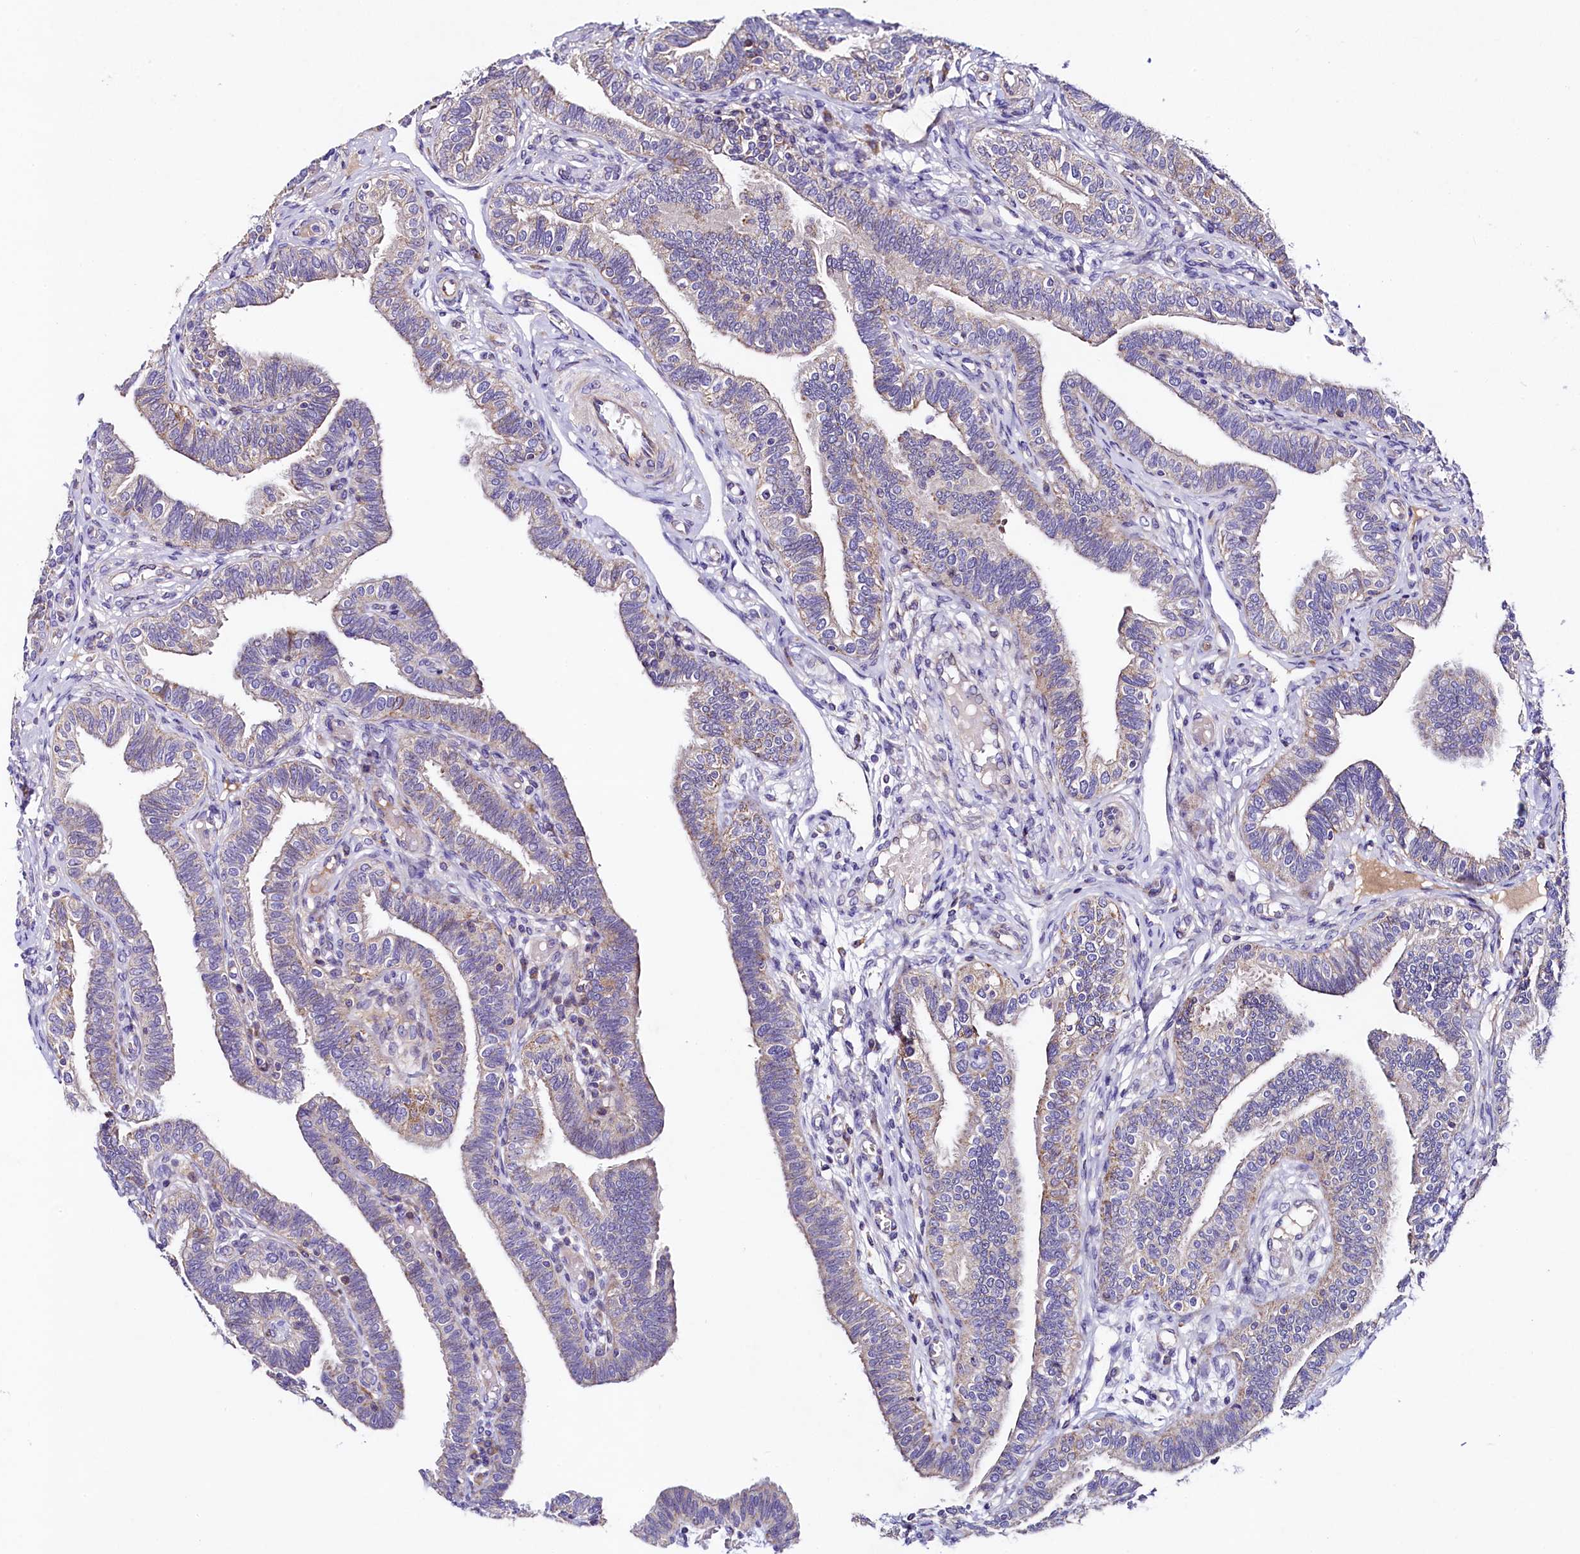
{"staining": {"intensity": "weak", "quantity": "25%-75%", "location": "cytoplasmic/membranous"}, "tissue": "fallopian tube", "cell_type": "Glandular cells", "image_type": "normal", "snomed": [{"axis": "morphology", "description": "Normal tissue, NOS"}, {"axis": "topography", "description": "Fallopian tube"}], "caption": "Immunohistochemistry image of benign human fallopian tube stained for a protein (brown), which reveals low levels of weak cytoplasmic/membranous positivity in approximately 25%-75% of glandular cells.", "gene": "FXYD6", "patient": {"sex": "female", "age": 39}}